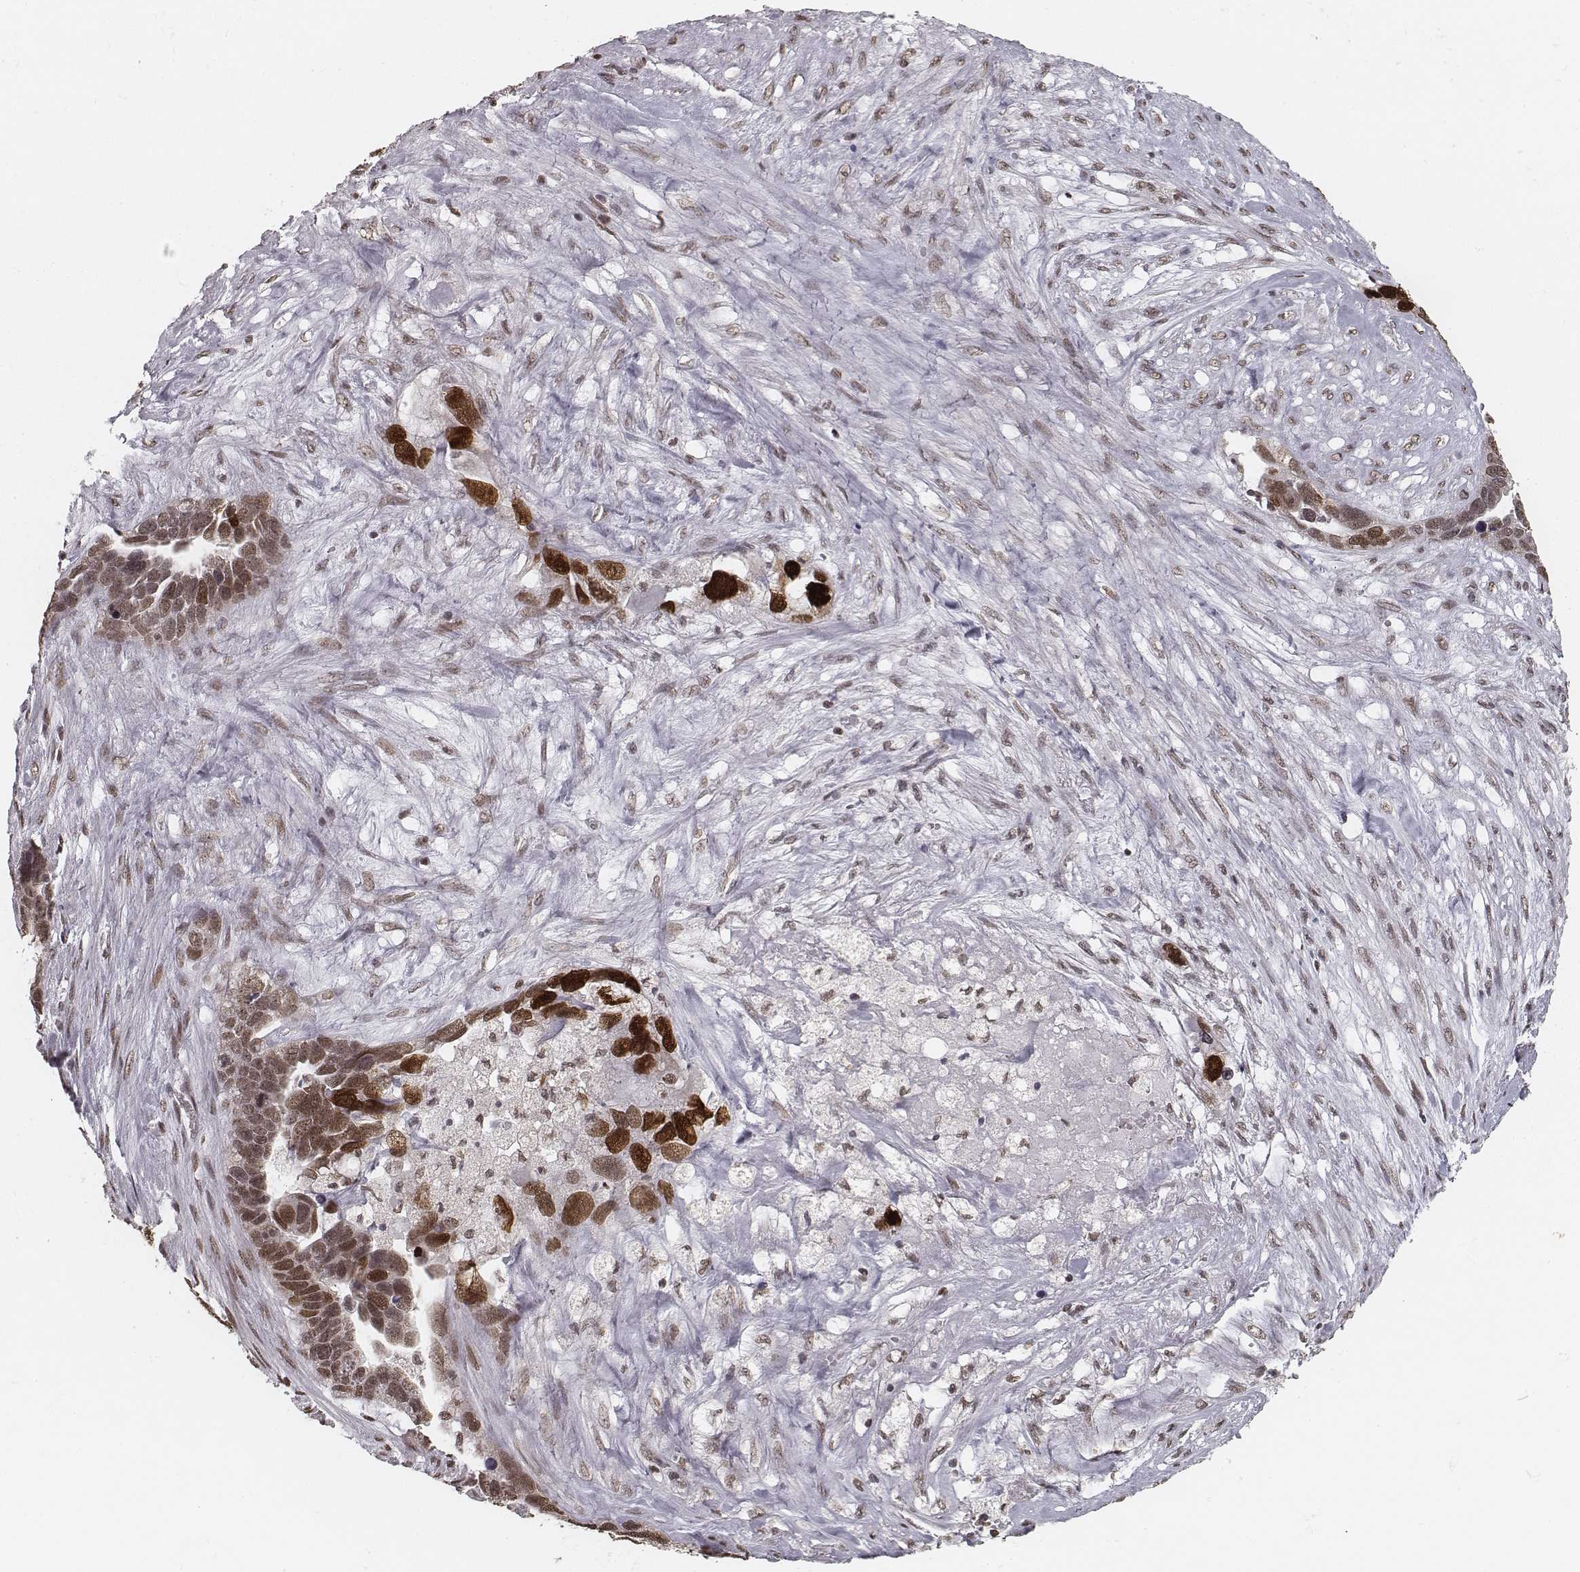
{"staining": {"intensity": "moderate", "quantity": ">75%", "location": "nuclear"}, "tissue": "ovarian cancer", "cell_type": "Tumor cells", "image_type": "cancer", "snomed": [{"axis": "morphology", "description": "Cystadenocarcinoma, serous, NOS"}, {"axis": "topography", "description": "Ovary"}], "caption": "A photomicrograph showing moderate nuclear expression in approximately >75% of tumor cells in ovarian cancer (serous cystadenocarcinoma), as visualized by brown immunohistochemical staining.", "gene": "HMGA2", "patient": {"sex": "female", "age": 54}}